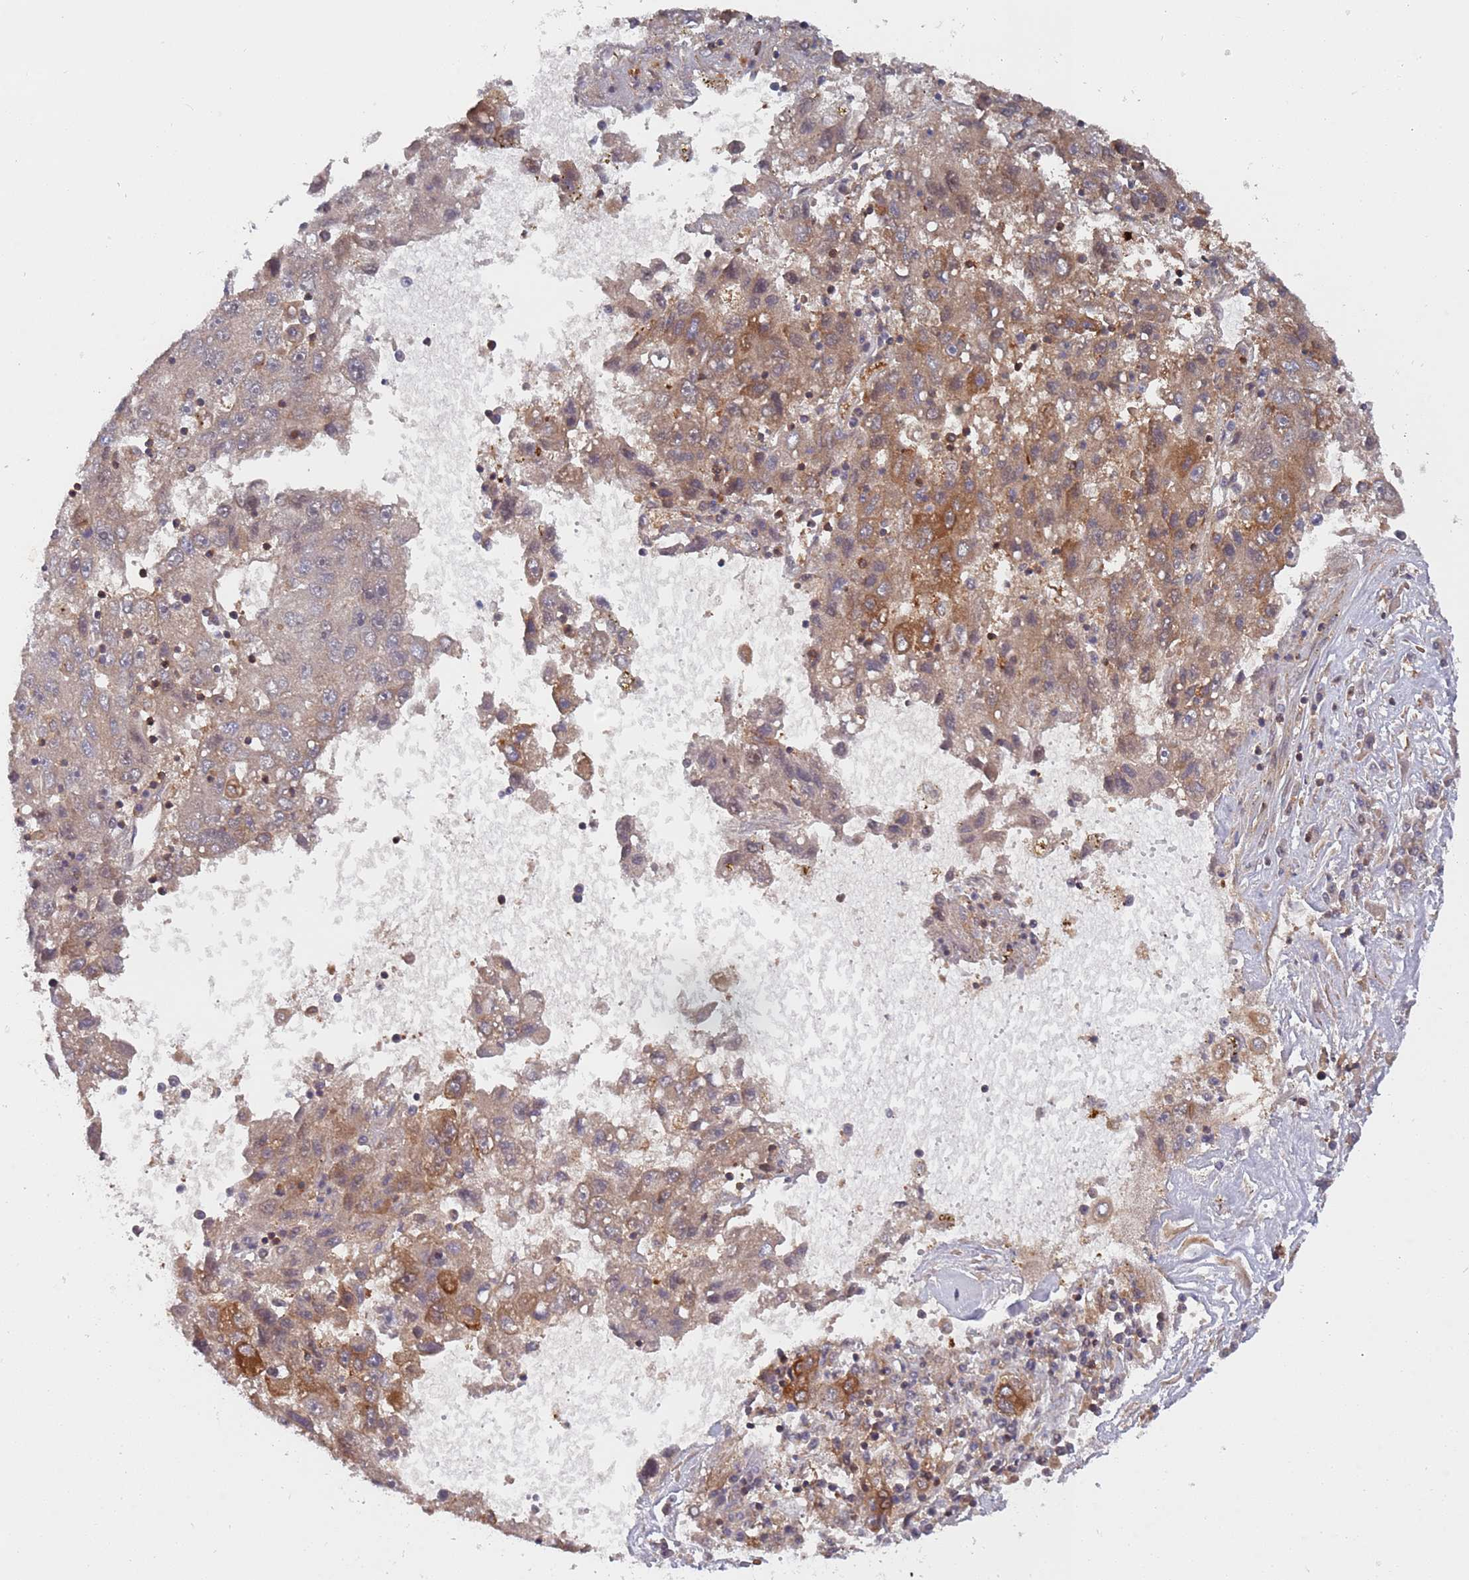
{"staining": {"intensity": "moderate", "quantity": "25%-75%", "location": "cytoplasmic/membranous"}, "tissue": "liver cancer", "cell_type": "Tumor cells", "image_type": "cancer", "snomed": [{"axis": "morphology", "description": "Carcinoma, Hepatocellular, NOS"}, {"axis": "topography", "description": "Liver"}], "caption": "Human liver cancer (hepatocellular carcinoma) stained with a protein marker displays moderate staining in tumor cells.", "gene": "DDX60", "patient": {"sex": "male", "age": 49}}